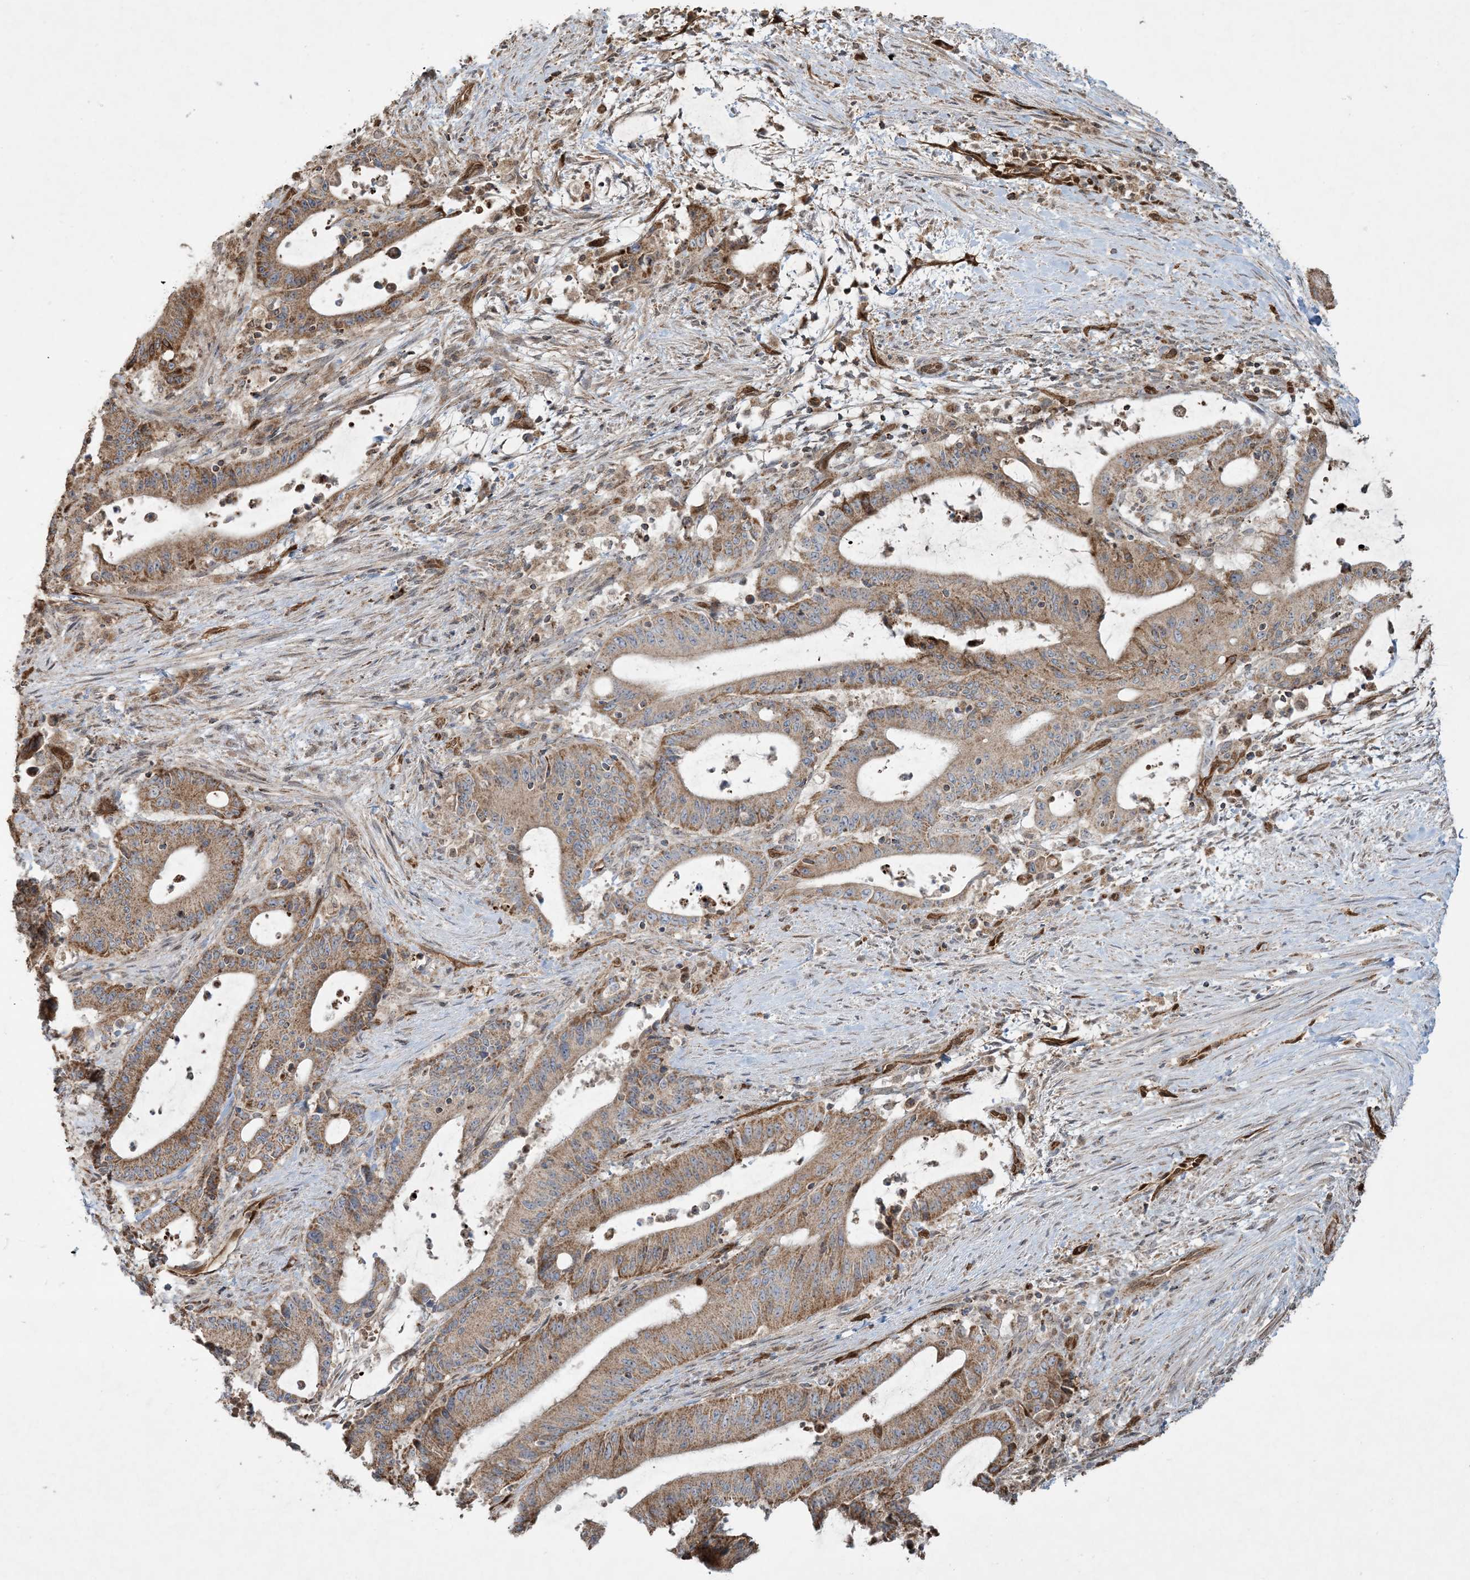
{"staining": {"intensity": "moderate", "quantity": ">75%", "location": "cytoplasmic/membranous"}, "tissue": "liver cancer", "cell_type": "Tumor cells", "image_type": "cancer", "snomed": [{"axis": "morphology", "description": "Normal tissue, NOS"}, {"axis": "morphology", "description": "Cholangiocarcinoma"}, {"axis": "topography", "description": "Liver"}, {"axis": "topography", "description": "Peripheral nerve tissue"}], "caption": "Immunohistochemistry of human liver cholangiocarcinoma reveals medium levels of moderate cytoplasmic/membranous staining in approximately >75% of tumor cells. The staining is performed using DAB (3,3'-diaminobenzidine) brown chromogen to label protein expression. The nuclei are counter-stained blue using hematoxylin.", "gene": "PPM1F", "patient": {"sex": "female", "age": 73}}